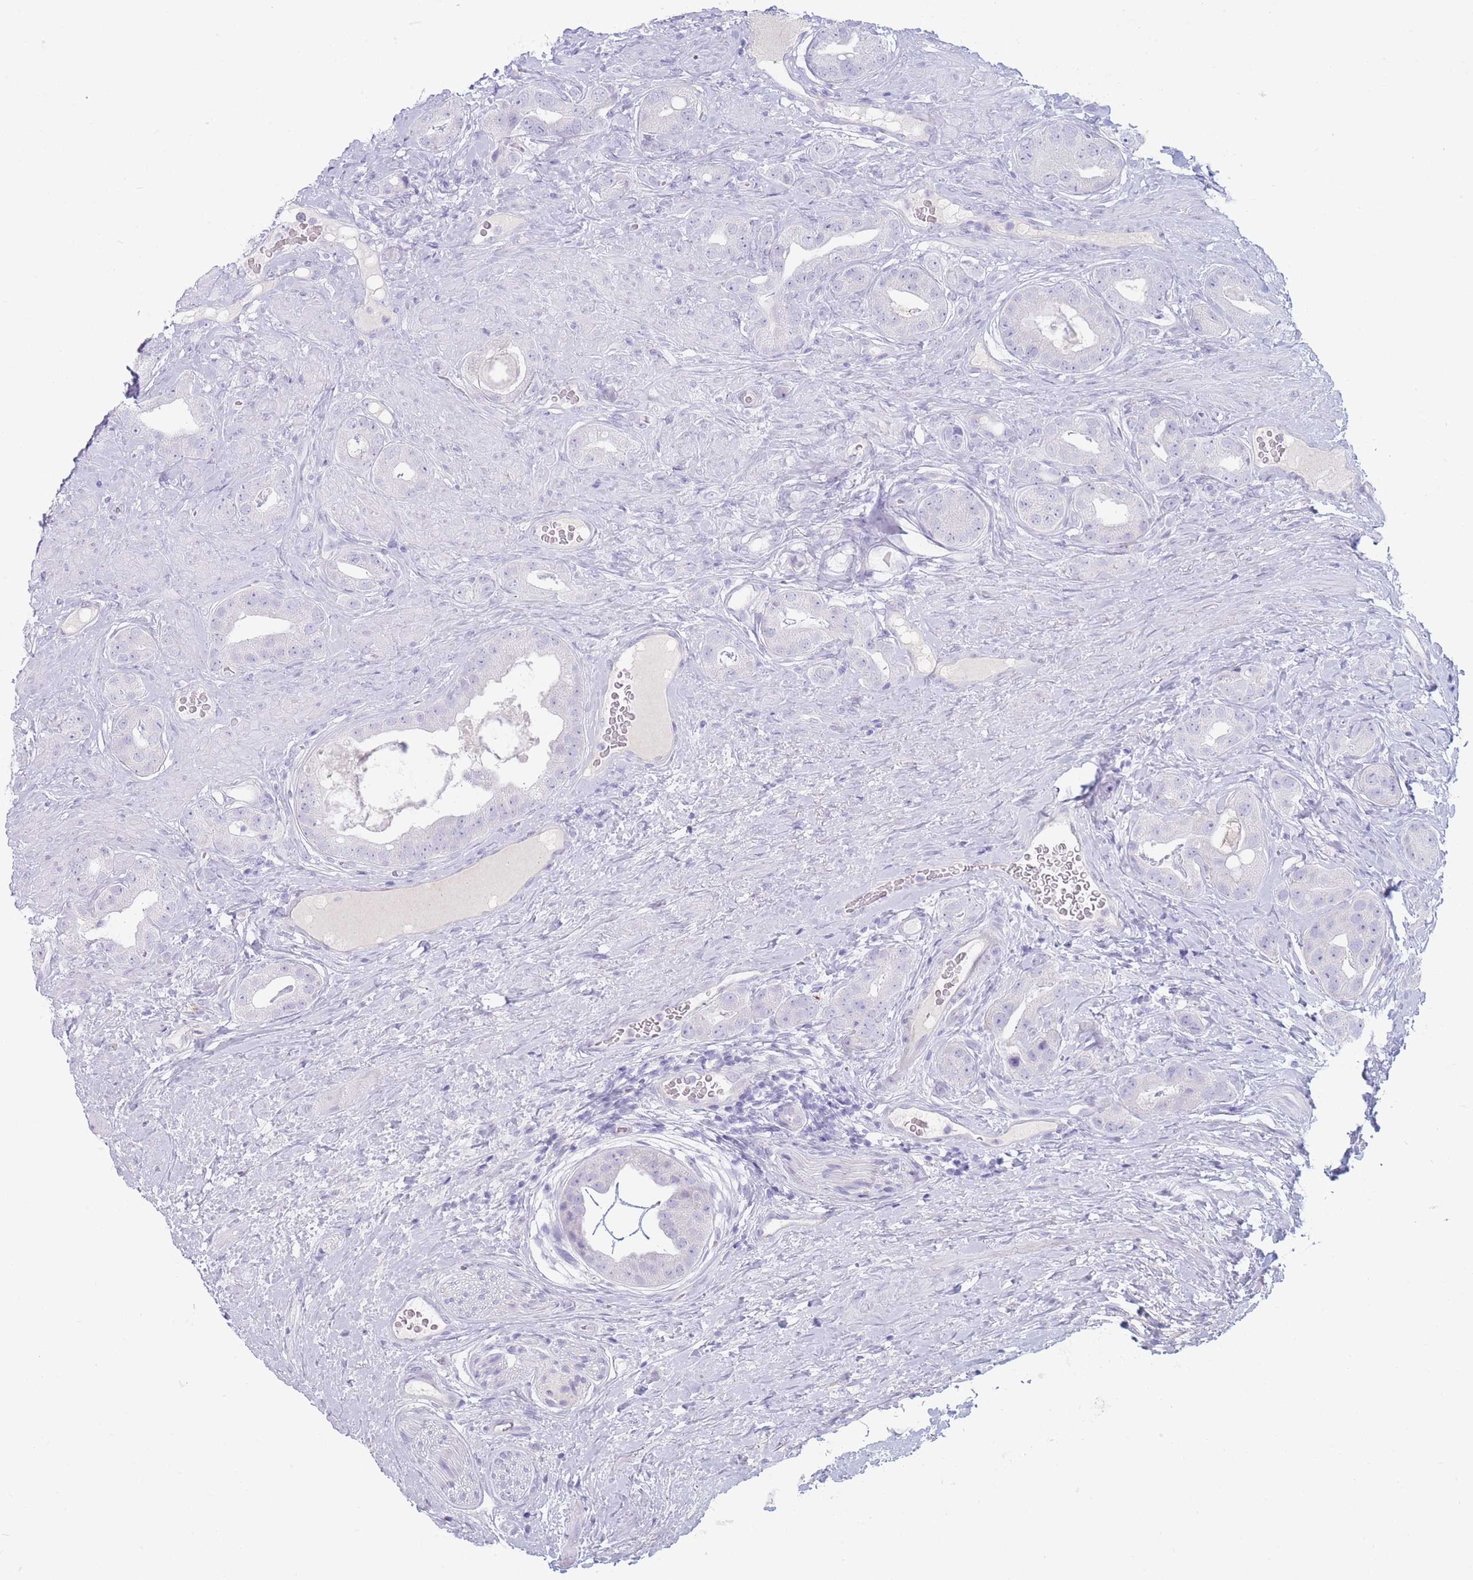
{"staining": {"intensity": "negative", "quantity": "none", "location": "none"}, "tissue": "prostate cancer", "cell_type": "Tumor cells", "image_type": "cancer", "snomed": [{"axis": "morphology", "description": "Adenocarcinoma, High grade"}, {"axis": "topography", "description": "Prostate"}], "caption": "Immunohistochemical staining of adenocarcinoma (high-grade) (prostate) reveals no significant staining in tumor cells. Brightfield microscopy of immunohistochemistry stained with DAB (3,3'-diaminobenzidine) (brown) and hematoxylin (blue), captured at high magnification.", "gene": "GPR12", "patient": {"sex": "male", "age": 63}}